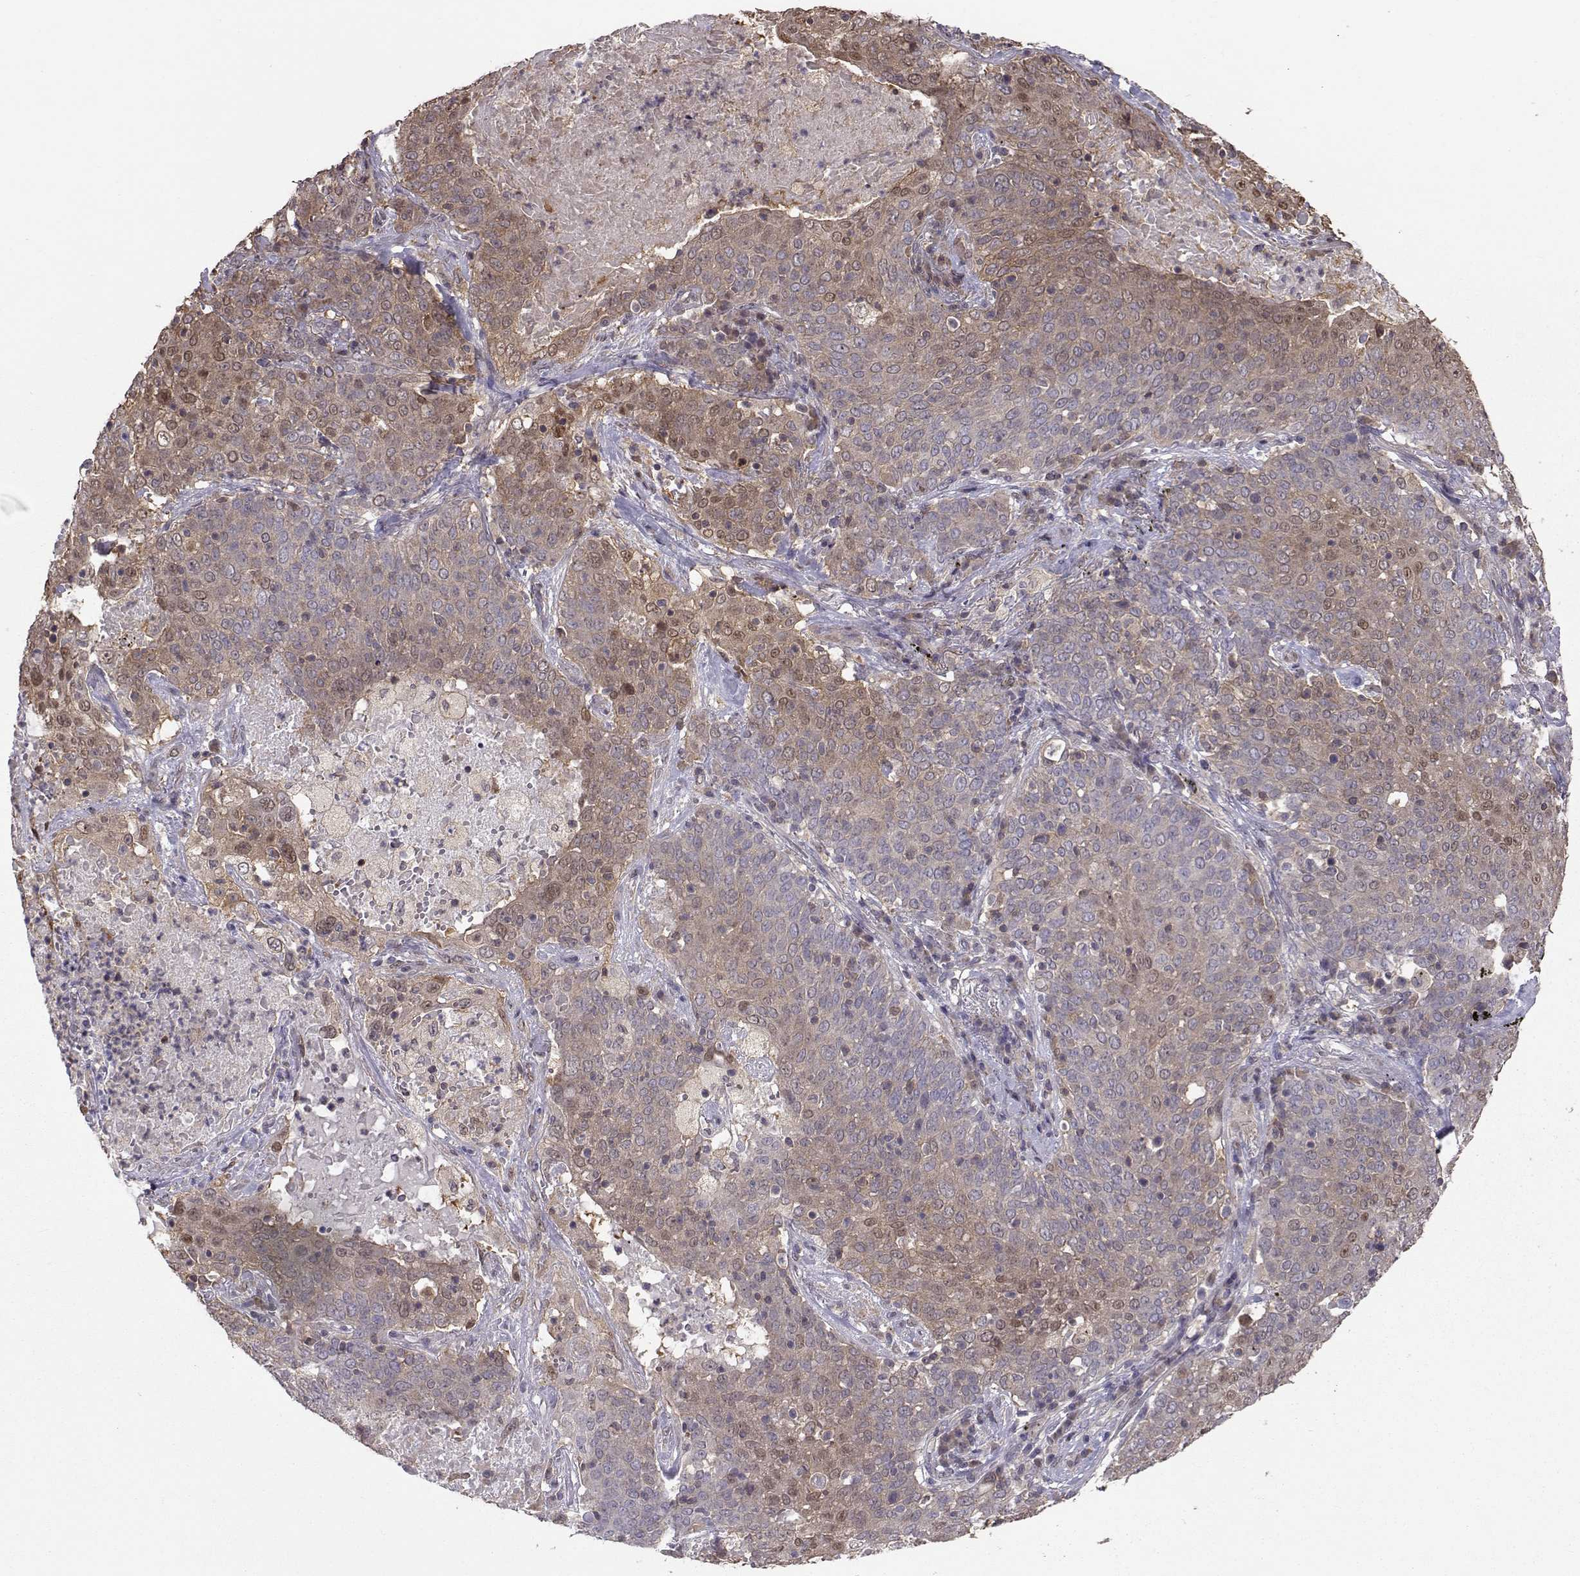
{"staining": {"intensity": "moderate", "quantity": "25%-75%", "location": "cytoplasmic/membranous,nuclear"}, "tissue": "lung cancer", "cell_type": "Tumor cells", "image_type": "cancer", "snomed": [{"axis": "morphology", "description": "Squamous cell carcinoma, NOS"}, {"axis": "topography", "description": "Lung"}], "caption": "Tumor cells reveal medium levels of moderate cytoplasmic/membranous and nuclear staining in about 25%-75% of cells in human lung cancer (squamous cell carcinoma). Immunohistochemistry stains the protein in brown and the nuclei are stained blue.", "gene": "NCAM2", "patient": {"sex": "male", "age": 82}}